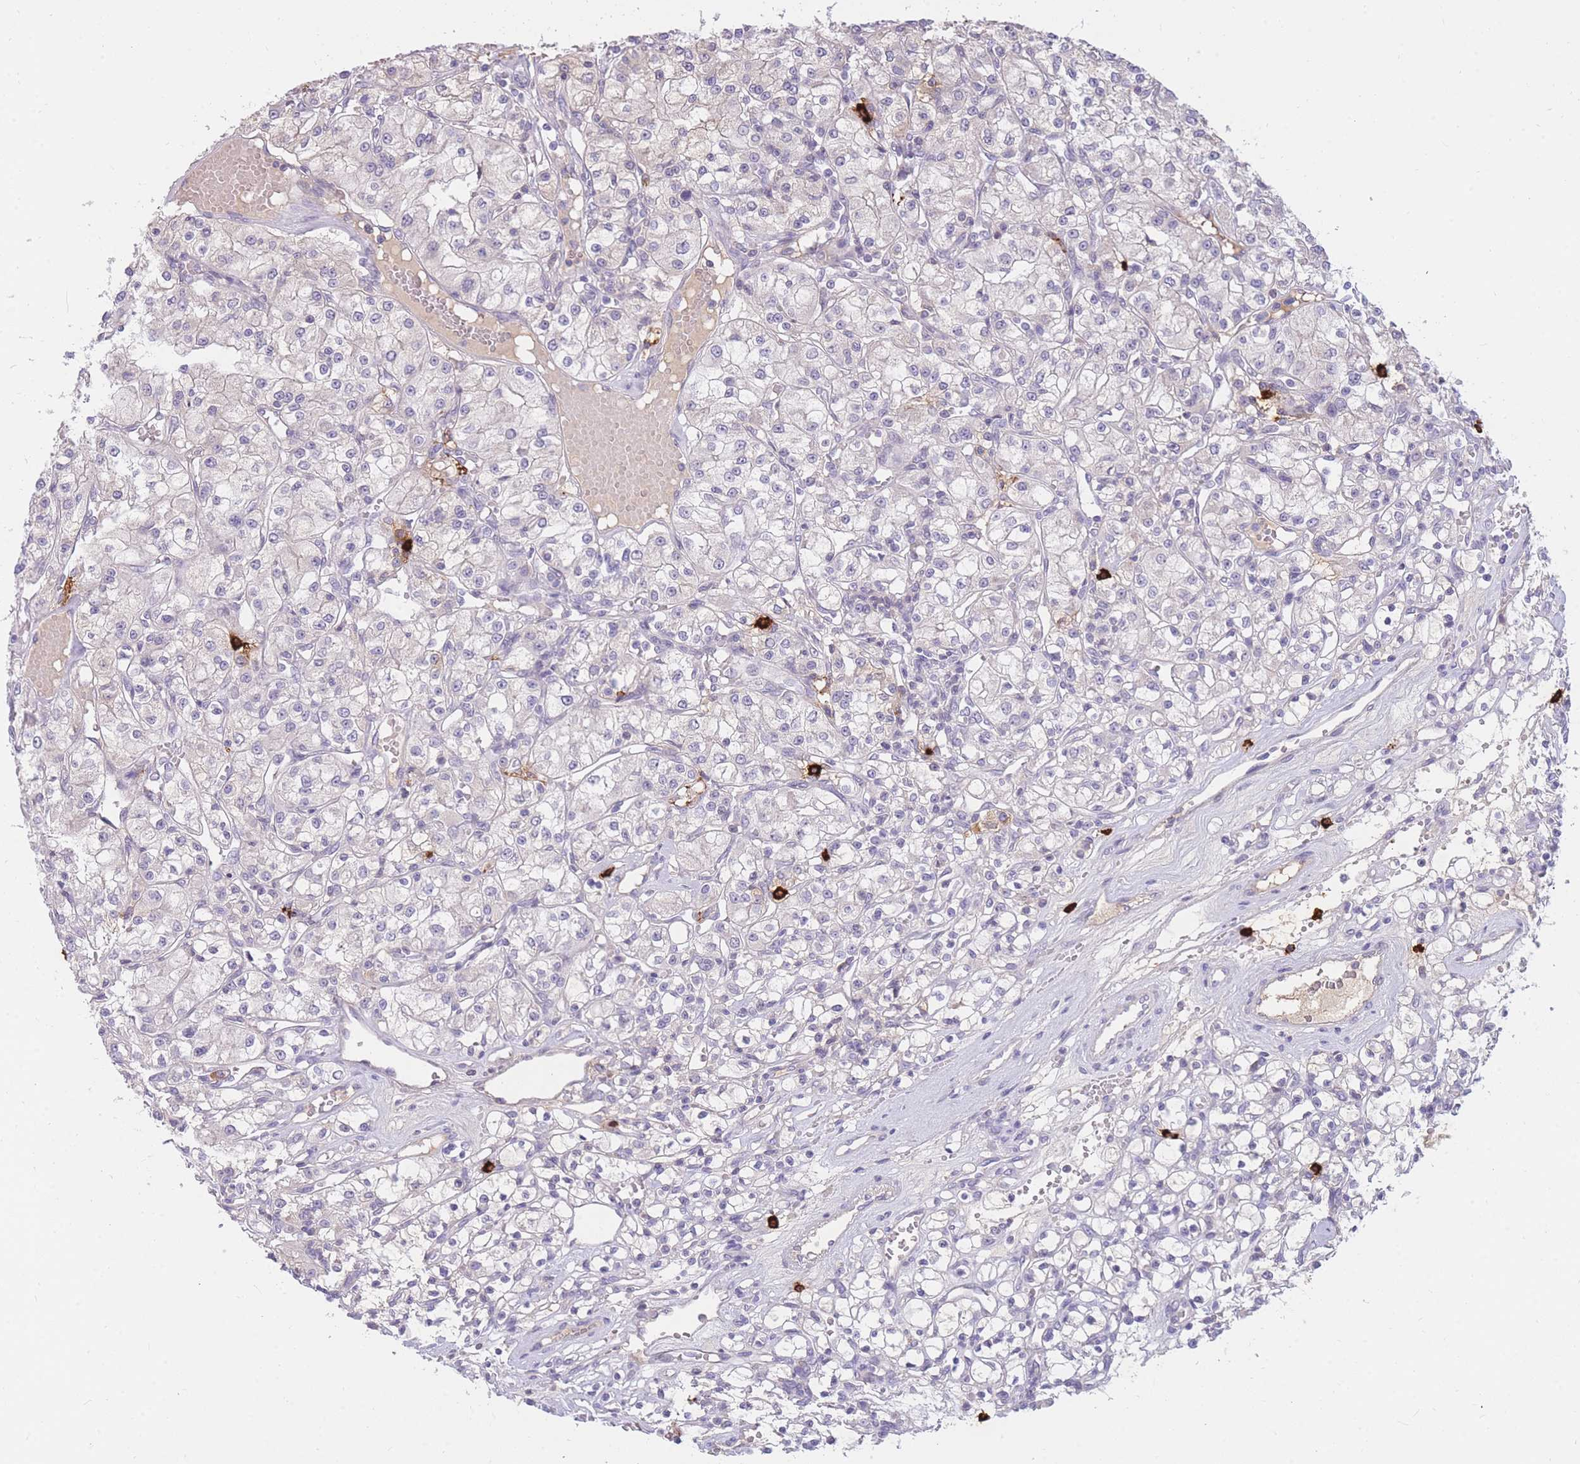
{"staining": {"intensity": "negative", "quantity": "none", "location": "none"}, "tissue": "renal cancer", "cell_type": "Tumor cells", "image_type": "cancer", "snomed": [{"axis": "morphology", "description": "Adenocarcinoma, NOS"}, {"axis": "topography", "description": "Kidney"}], "caption": "Immunohistochemistry (IHC) photomicrograph of renal adenocarcinoma stained for a protein (brown), which reveals no expression in tumor cells.", "gene": "TPSD1", "patient": {"sex": "female", "age": 59}}